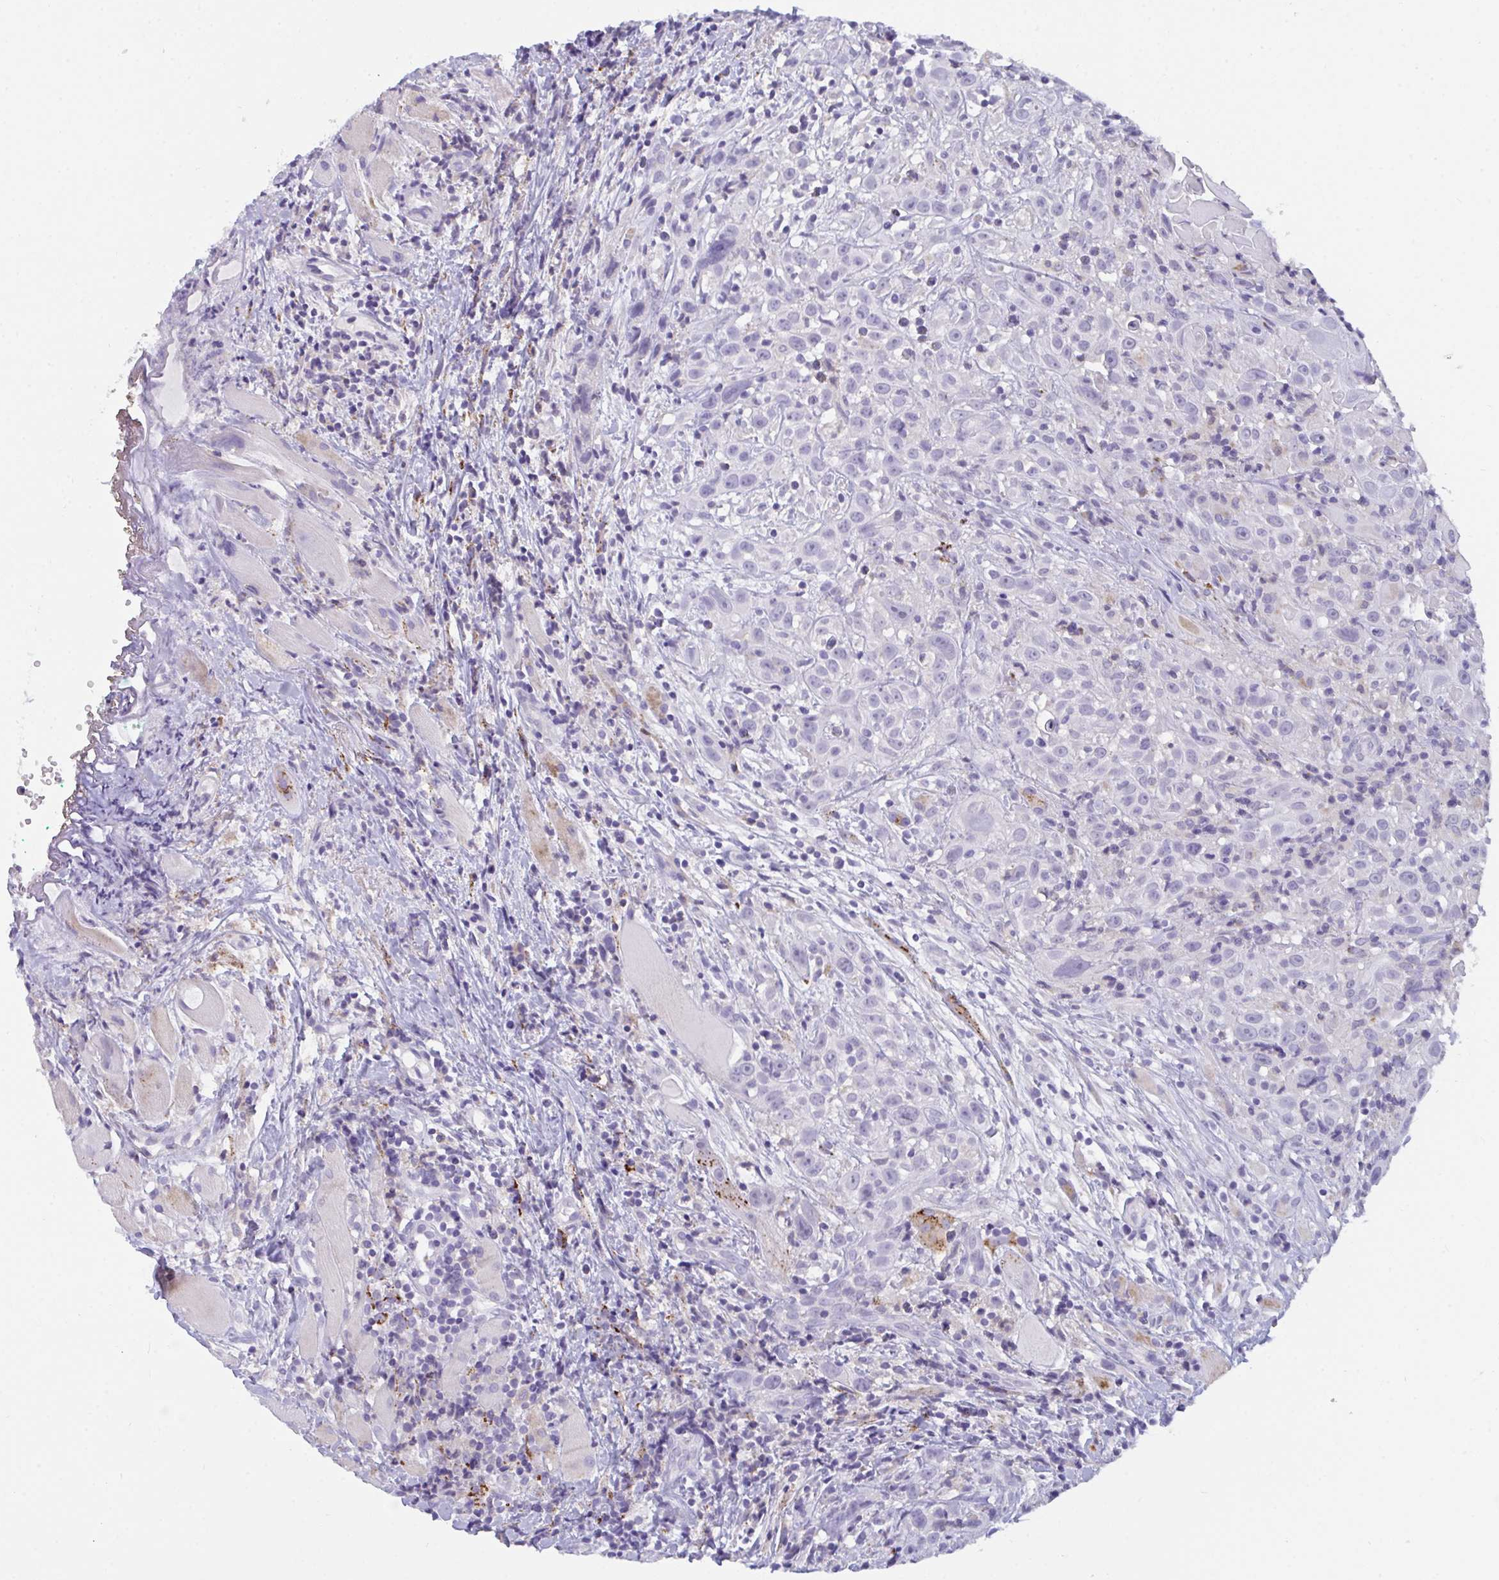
{"staining": {"intensity": "negative", "quantity": "none", "location": "none"}, "tissue": "head and neck cancer", "cell_type": "Tumor cells", "image_type": "cancer", "snomed": [{"axis": "morphology", "description": "Squamous cell carcinoma, NOS"}, {"axis": "topography", "description": "Head-Neck"}], "caption": "High power microscopy photomicrograph of an IHC micrograph of head and neck cancer (squamous cell carcinoma), revealing no significant expression in tumor cells. Brightfield microscopy of IHC stained with DAB (brown) and hematoxylin (blue), captured at high magnification.", "gene": "SEMA6B", "patient": {"sex": "female", "age": 95}}